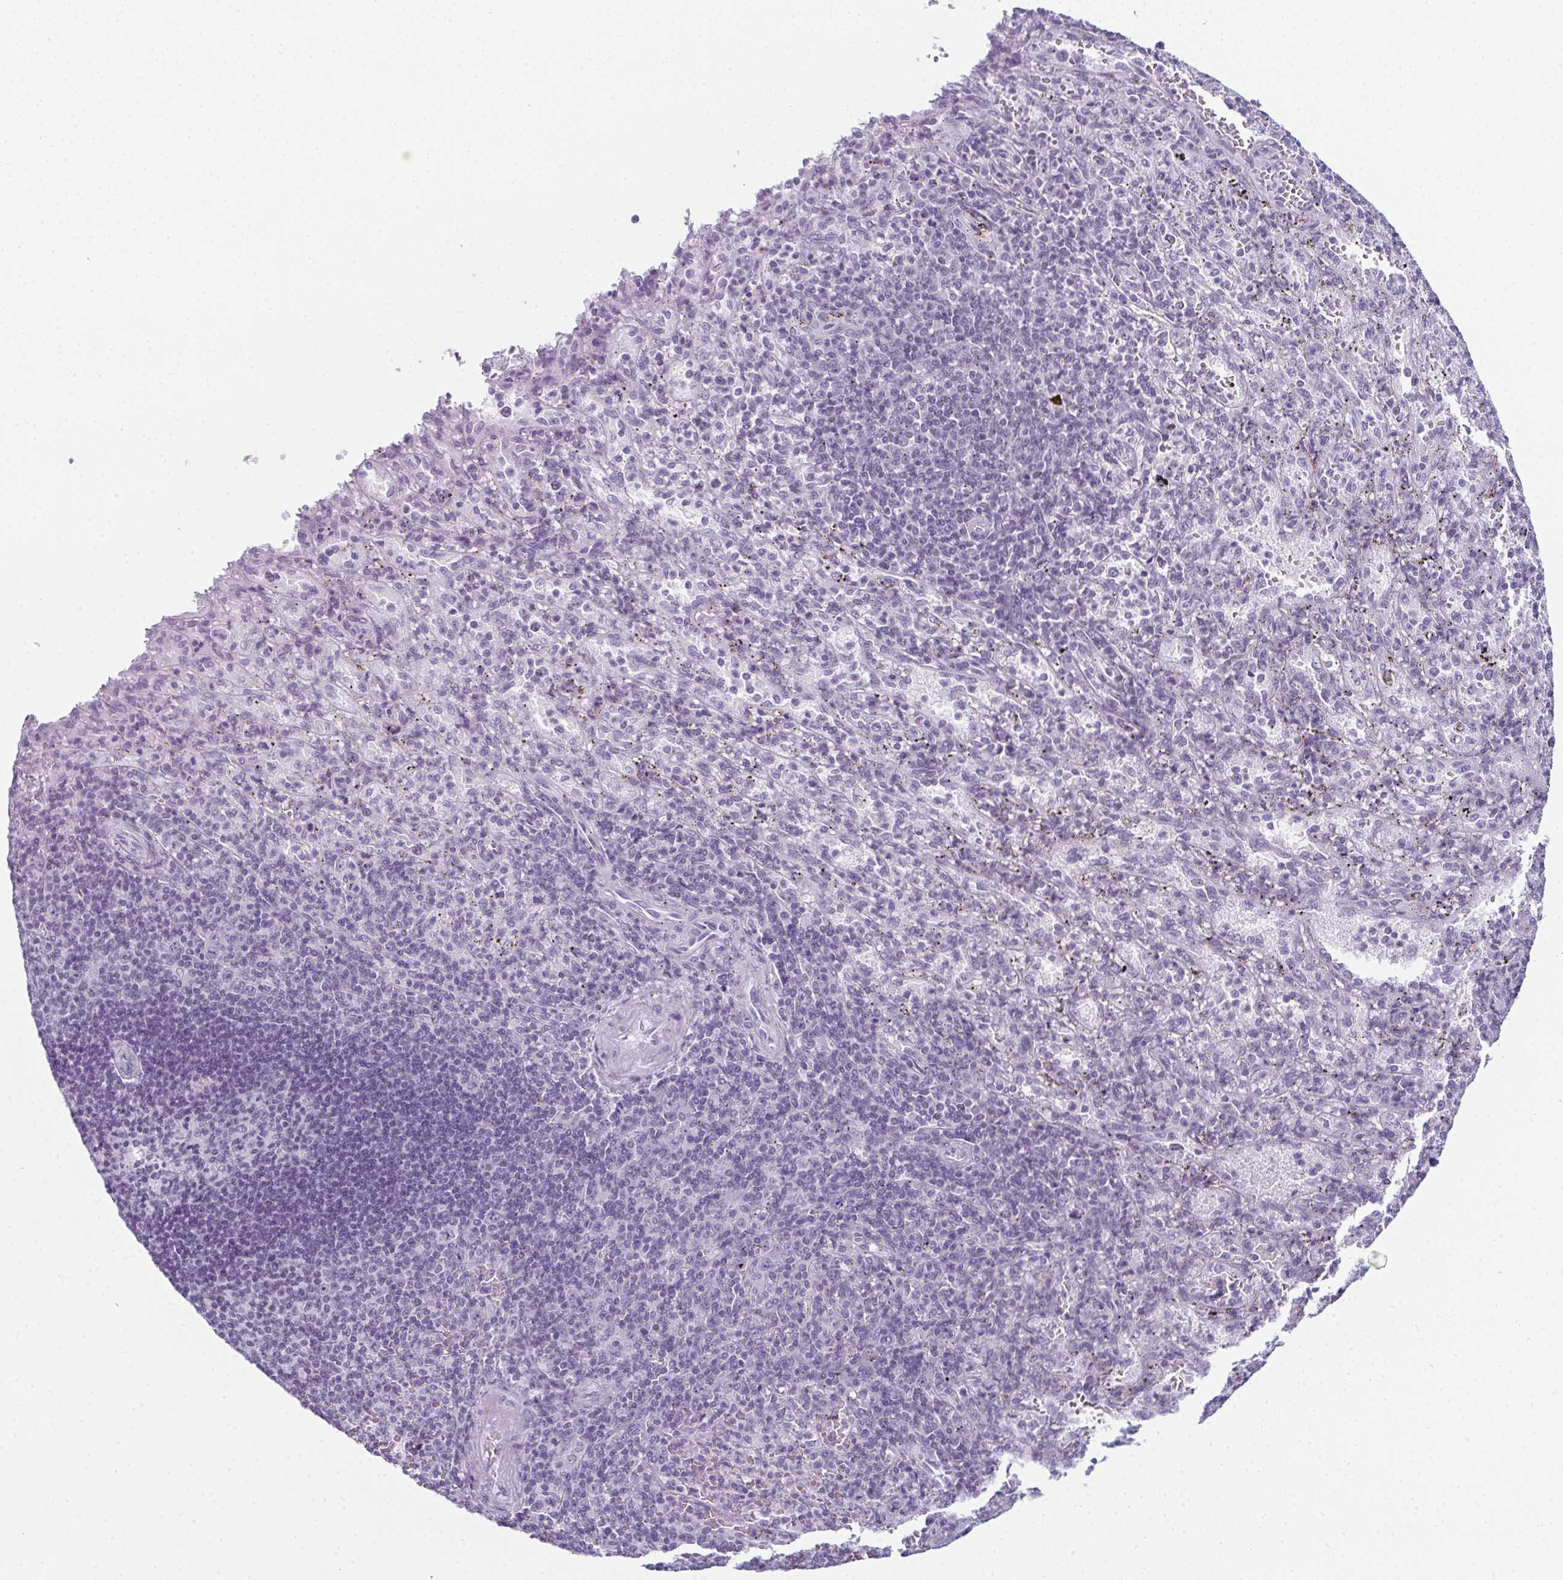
{"staining": {"intensity": "negative", "quantity": "none", "location": "none"}, "tissue": "spleen", "cell_type": "Cells in red pulp", "image_type": "normal", "snomed": [{"axis": "morphology", "description": "Normal tissue, NOS"}, {"axis": "topography", "description": "Spleen"}], "caption": "This is an immunohistochemistry micrograph of benign human spleen. There is no staining in cells in red pulp.", "gene": "ENKUR", "patient": {"sex": "male", "age": 57}}